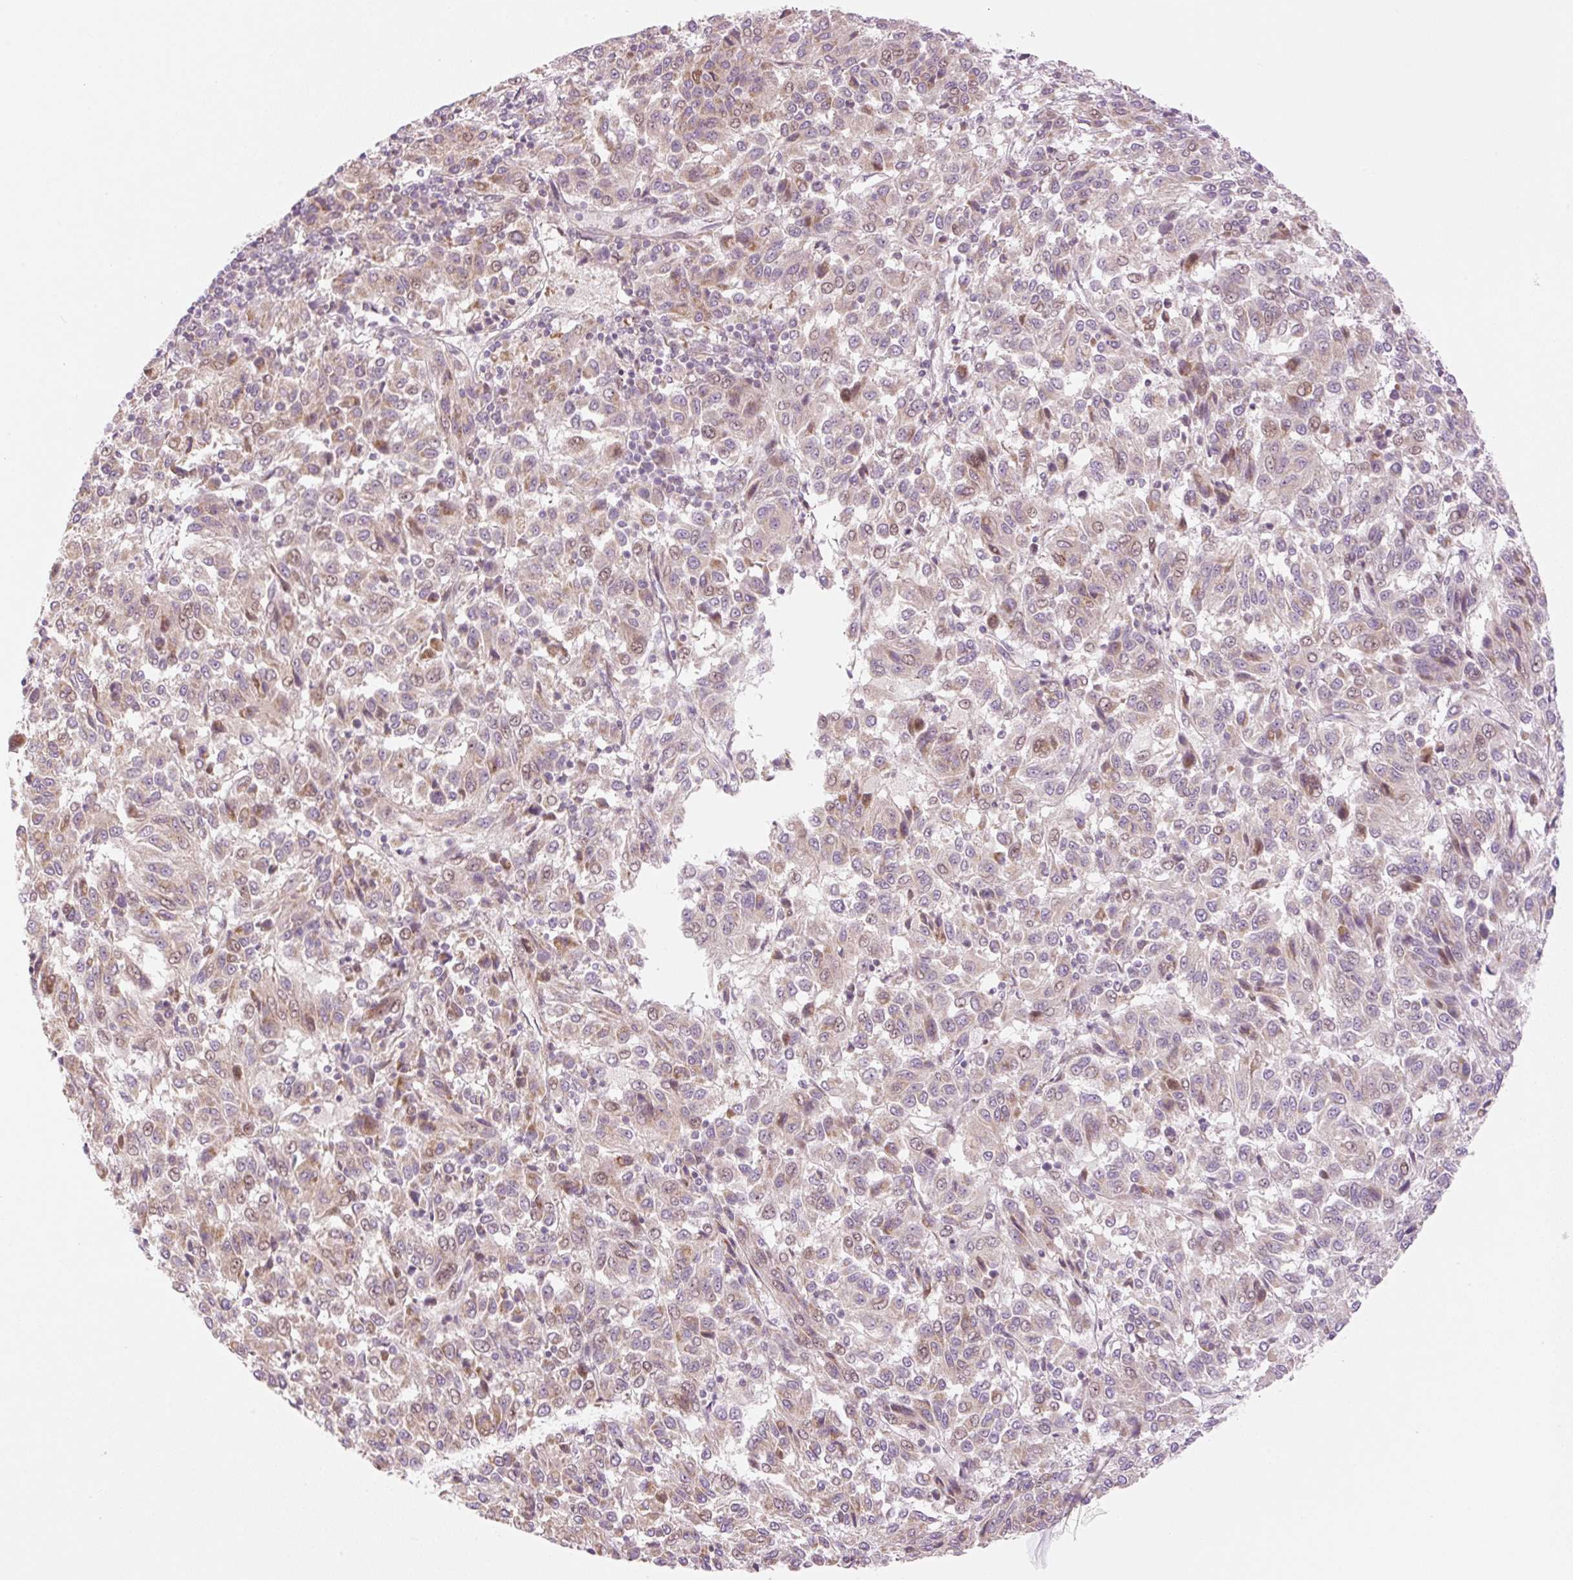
{"staining": {"intensity": "weak", "quantity": "<25%", "location": "cytoplasmic/membranous,nuclear"}, "tissue": "melanoma", "cell_type": "Tumor cells", "image_type": "cancer", "snomed": [{"axis": "morphology", "description": "Malignant melanoma, Metastatic site"}, {"axis": "topography", "description": "Lung"}], "caption": "This is an immunohistochemistry (IHC) histopathology image of human malignant melanoma (metastatic site). There is no staining in tumor cells.", "gene": "ZNF394", "patient": {"sex": "male", "age": 64}}